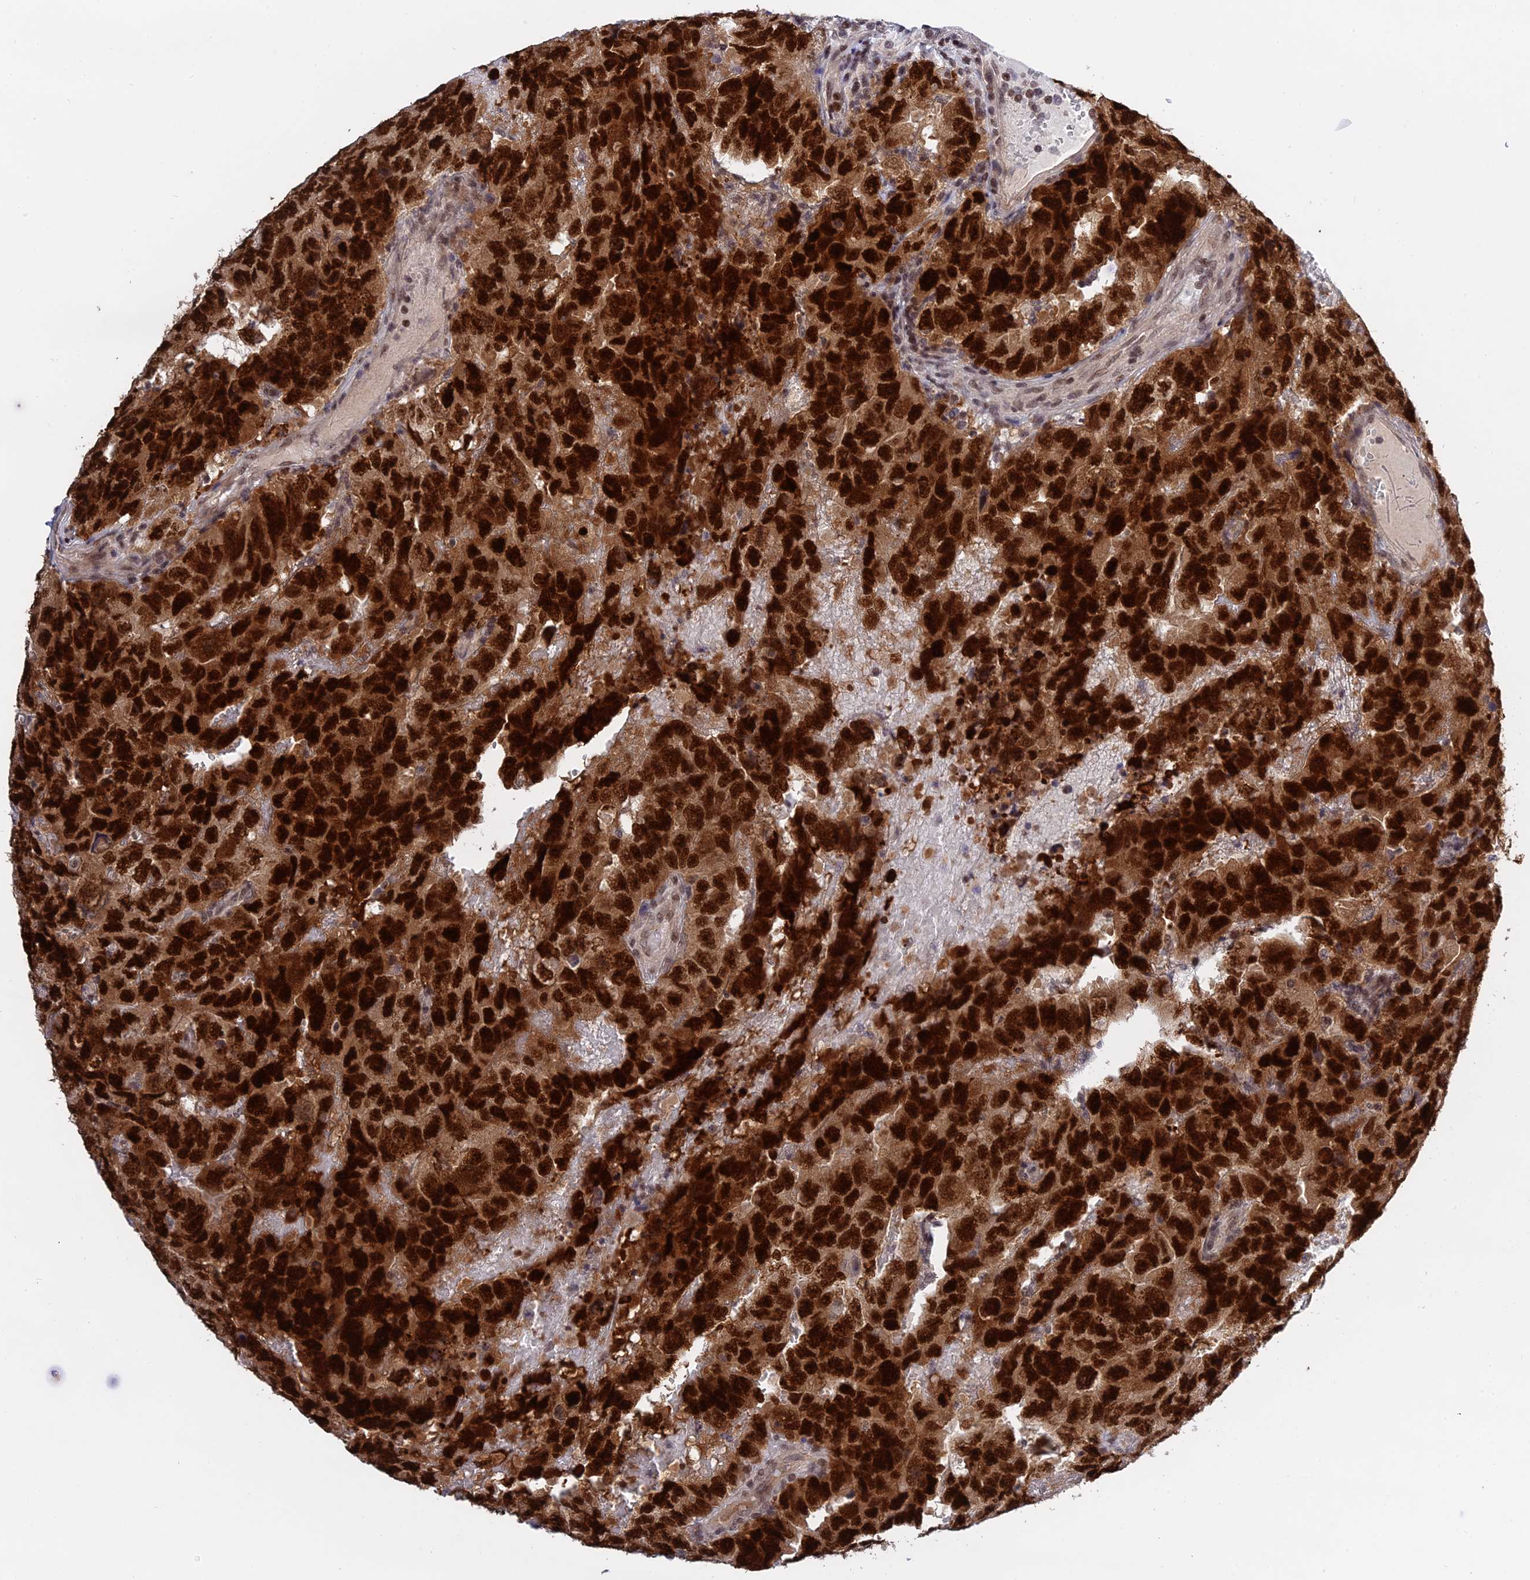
{"staining": {"intensity": "strong", "quantity": ">75%", "location": "nuclear"}, "tissue": "testis cancer", "cell_type": "Tumor cells", "image_type": "cancer", "snomed": [{"axis": "morphology", "description": "Carcinoma, Embryonal, NOS"}, {"axis": "topography", "description": "Testis"}], "caption": "Tumor cells reveal high levels of strong nuclear staining in about >75% of cells in embryonal carcinoma (testis).", "gene": "TCEA1", "patient": {"sex": "male", "age": 45}}